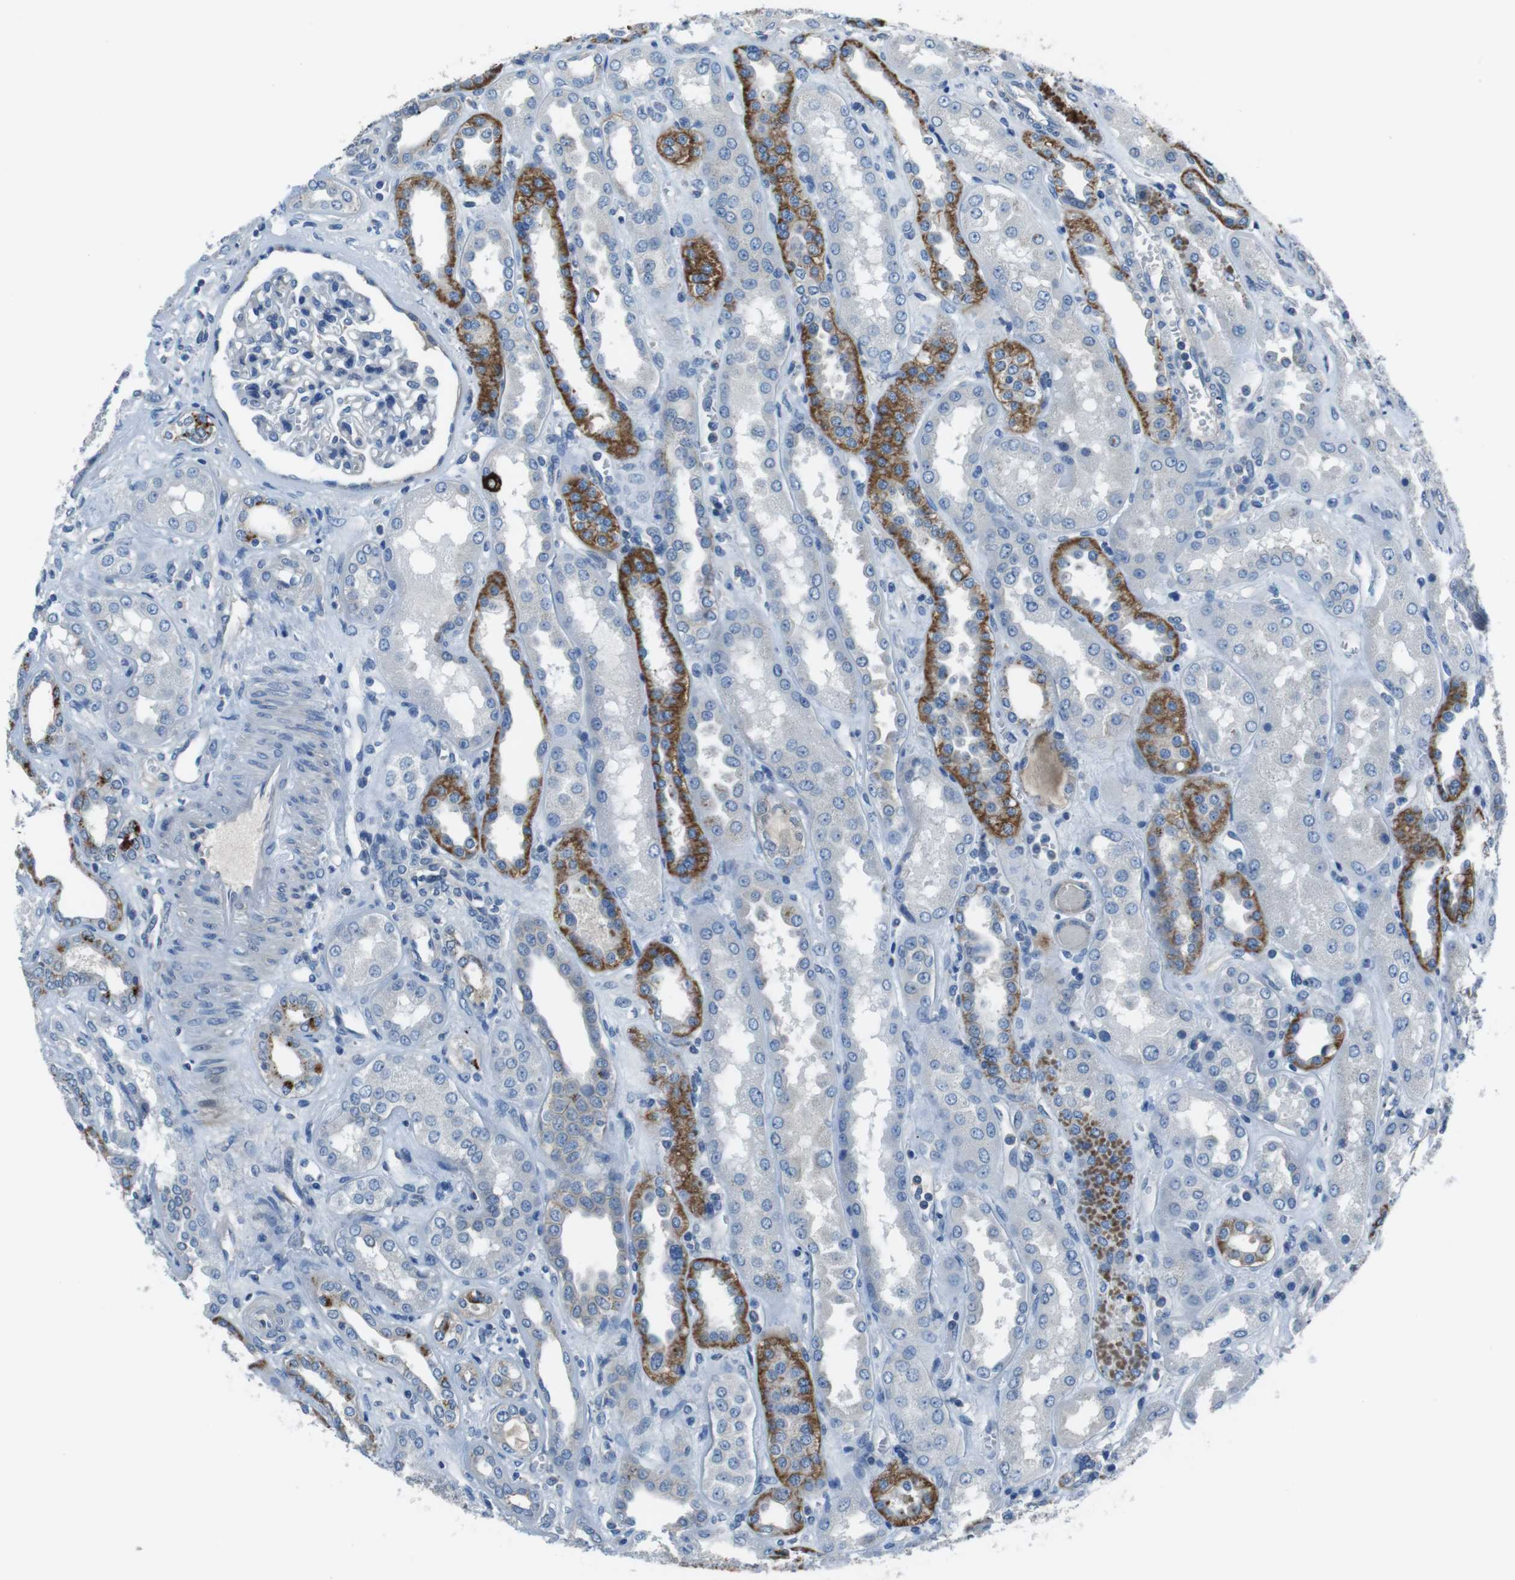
{"staining": {"intensity": "negative", "quantity": "none", "location": "none"}, "tissue": "kidney", "cell_type": "Cells in glomeruli", "image_type": "normal", "snomed": [{"axis": "morphology", "description": "Normal tissue, NOS"}, {"axis": "topography", "description": "Kidney"}], "caption": "Immunohistochemistry histopathology image of normal human kidney stained for a protein (brown), which reveals no staining in cells in glomeruli.", "gene": "TULP3", "patient": {"sex": "male", "age": 59}}